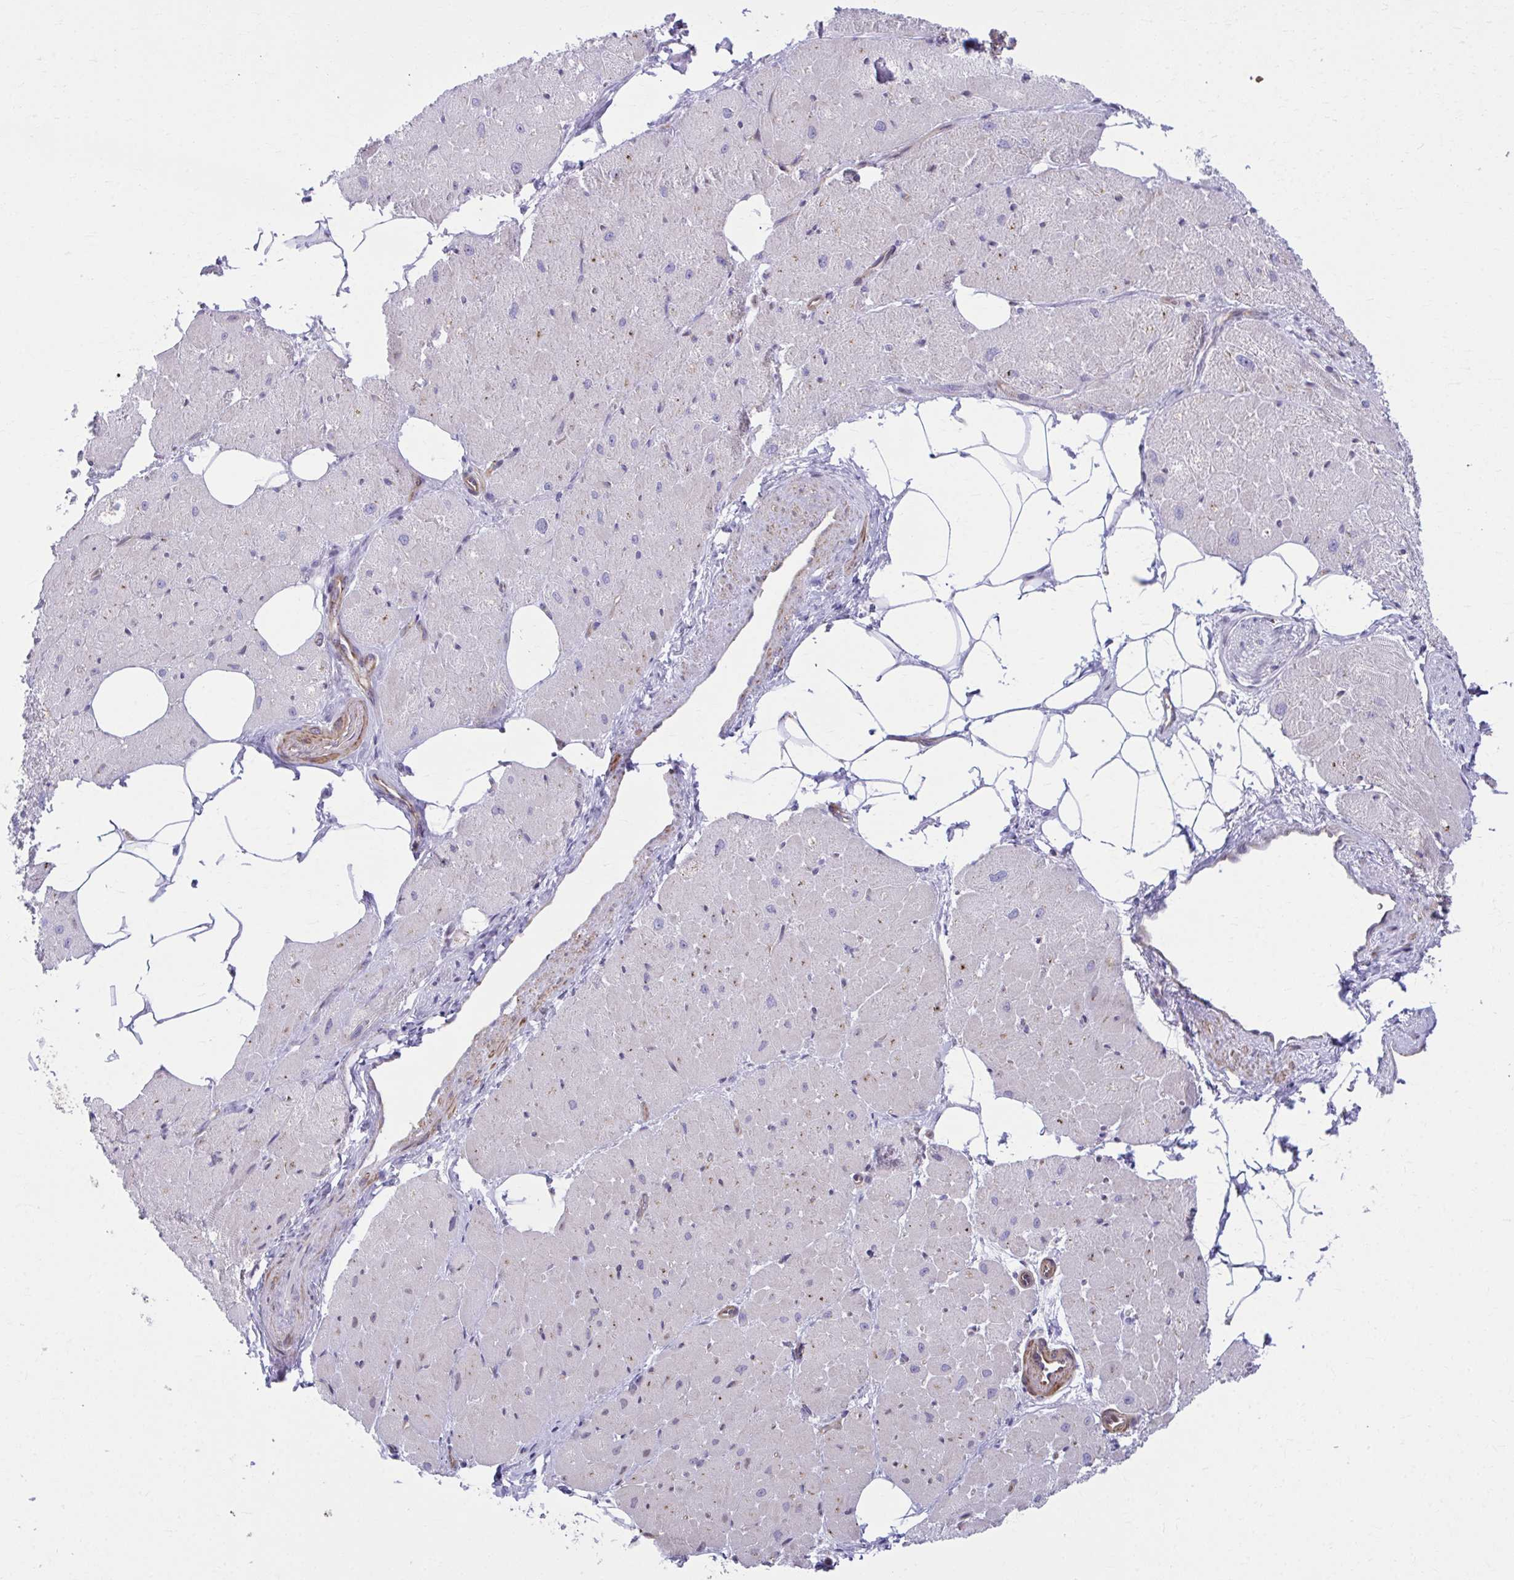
{"staining": {"intensity": "moderate", "quantity": "<25%", "location": "cytoplasmic/membranous"}, "tissue": "heart muscle", "cell_type": "Cardiomyocytes", "image_type": "normal", "snomed": [{"axis": "morphology", "description": "Normal tissue, NOS"}, {"axis": "topography", "description": "Heart"}], "caption": "This is an image of IHC staining of benign heart muscle, which shows moderate expression in the cytoplasmic/membranous of cardiomyocytes.", "gene": "LRRC4B", "patient": {"sex": "male", "age": 62}}